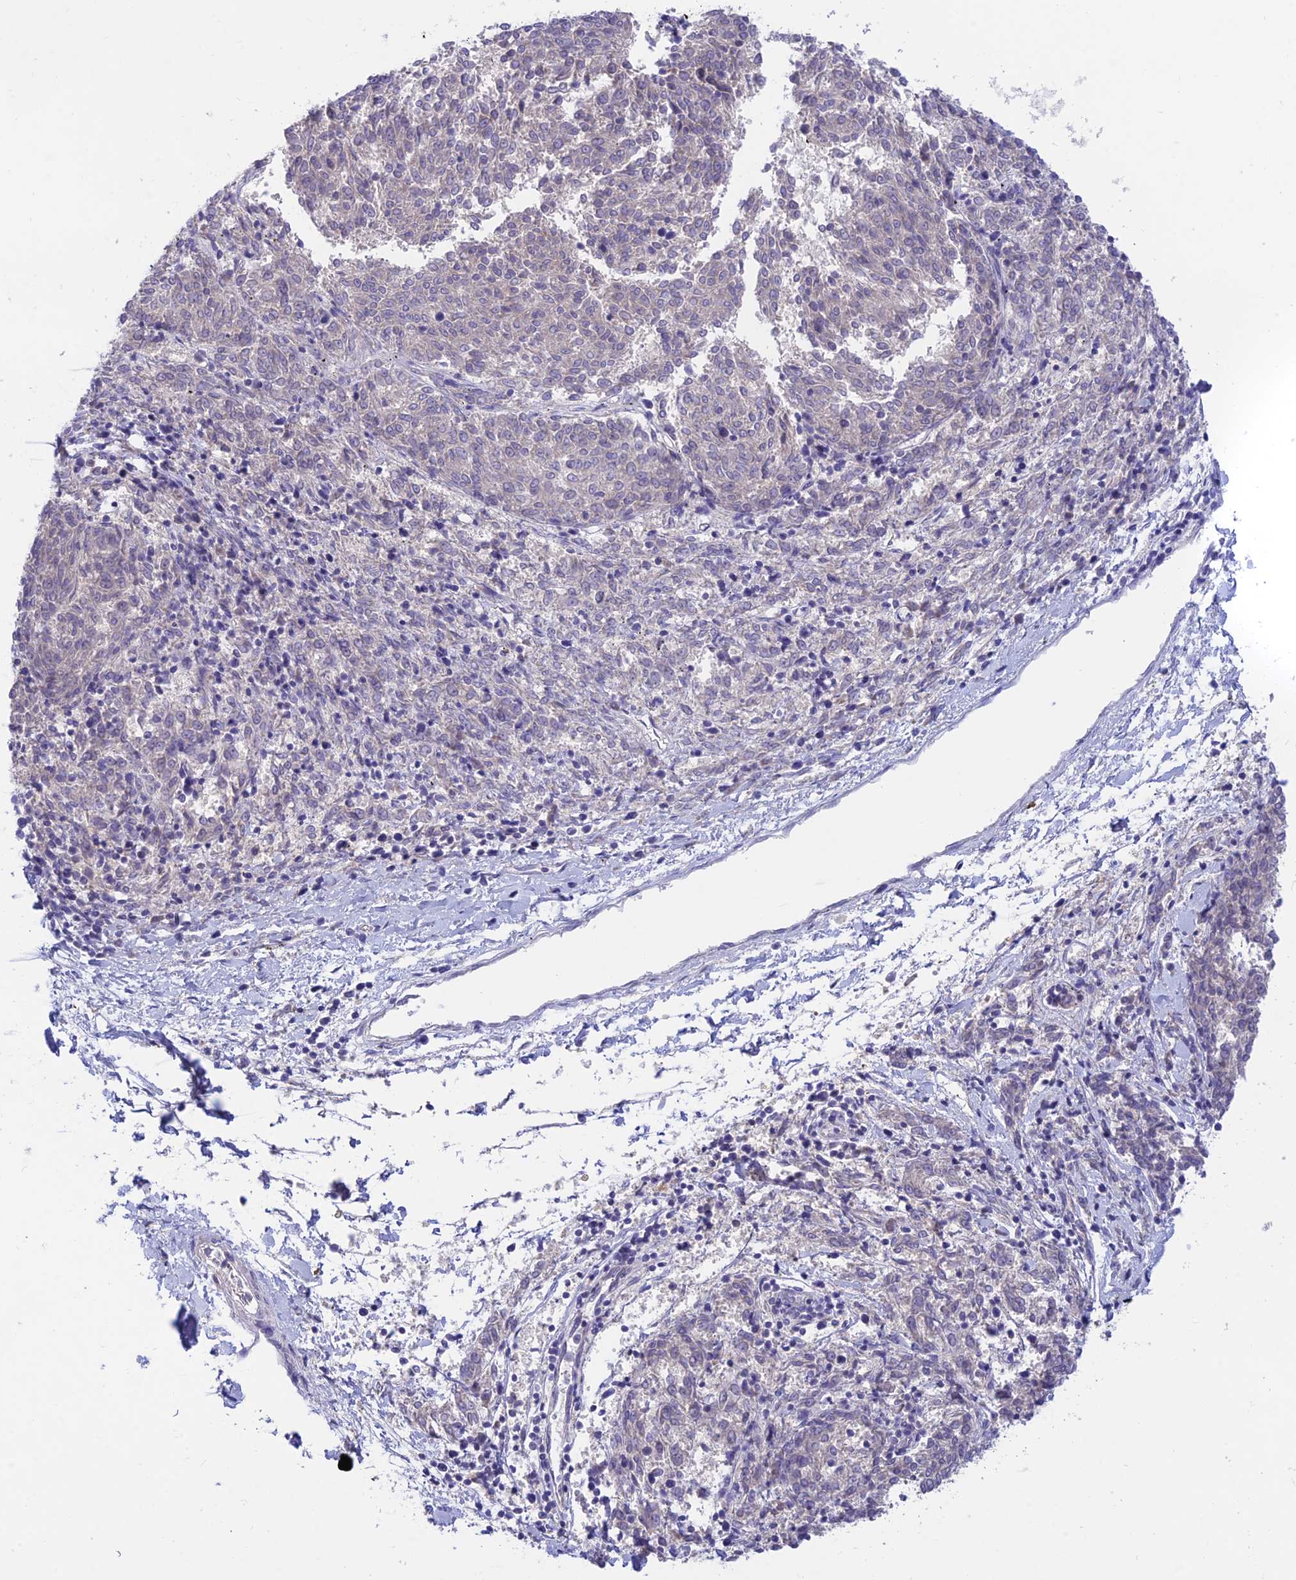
{"staining": {"intensity": "negative", "quantity": "none", "location": "none"}, "tissue": "melanoma", "cell_type": "Tumor cells", "image_type": "cancer", "snomed": [{"axis": "morphology", "description": "Malignant melanoma, NOS"}, {"axis": "topography", "description": "Skin"}], "caption": "Immunohistochemical staining of human melanoma reveals no significant staining in tumor cells.", "gene": "XPO7", "patient": {"sex": "female", "age": 72}}